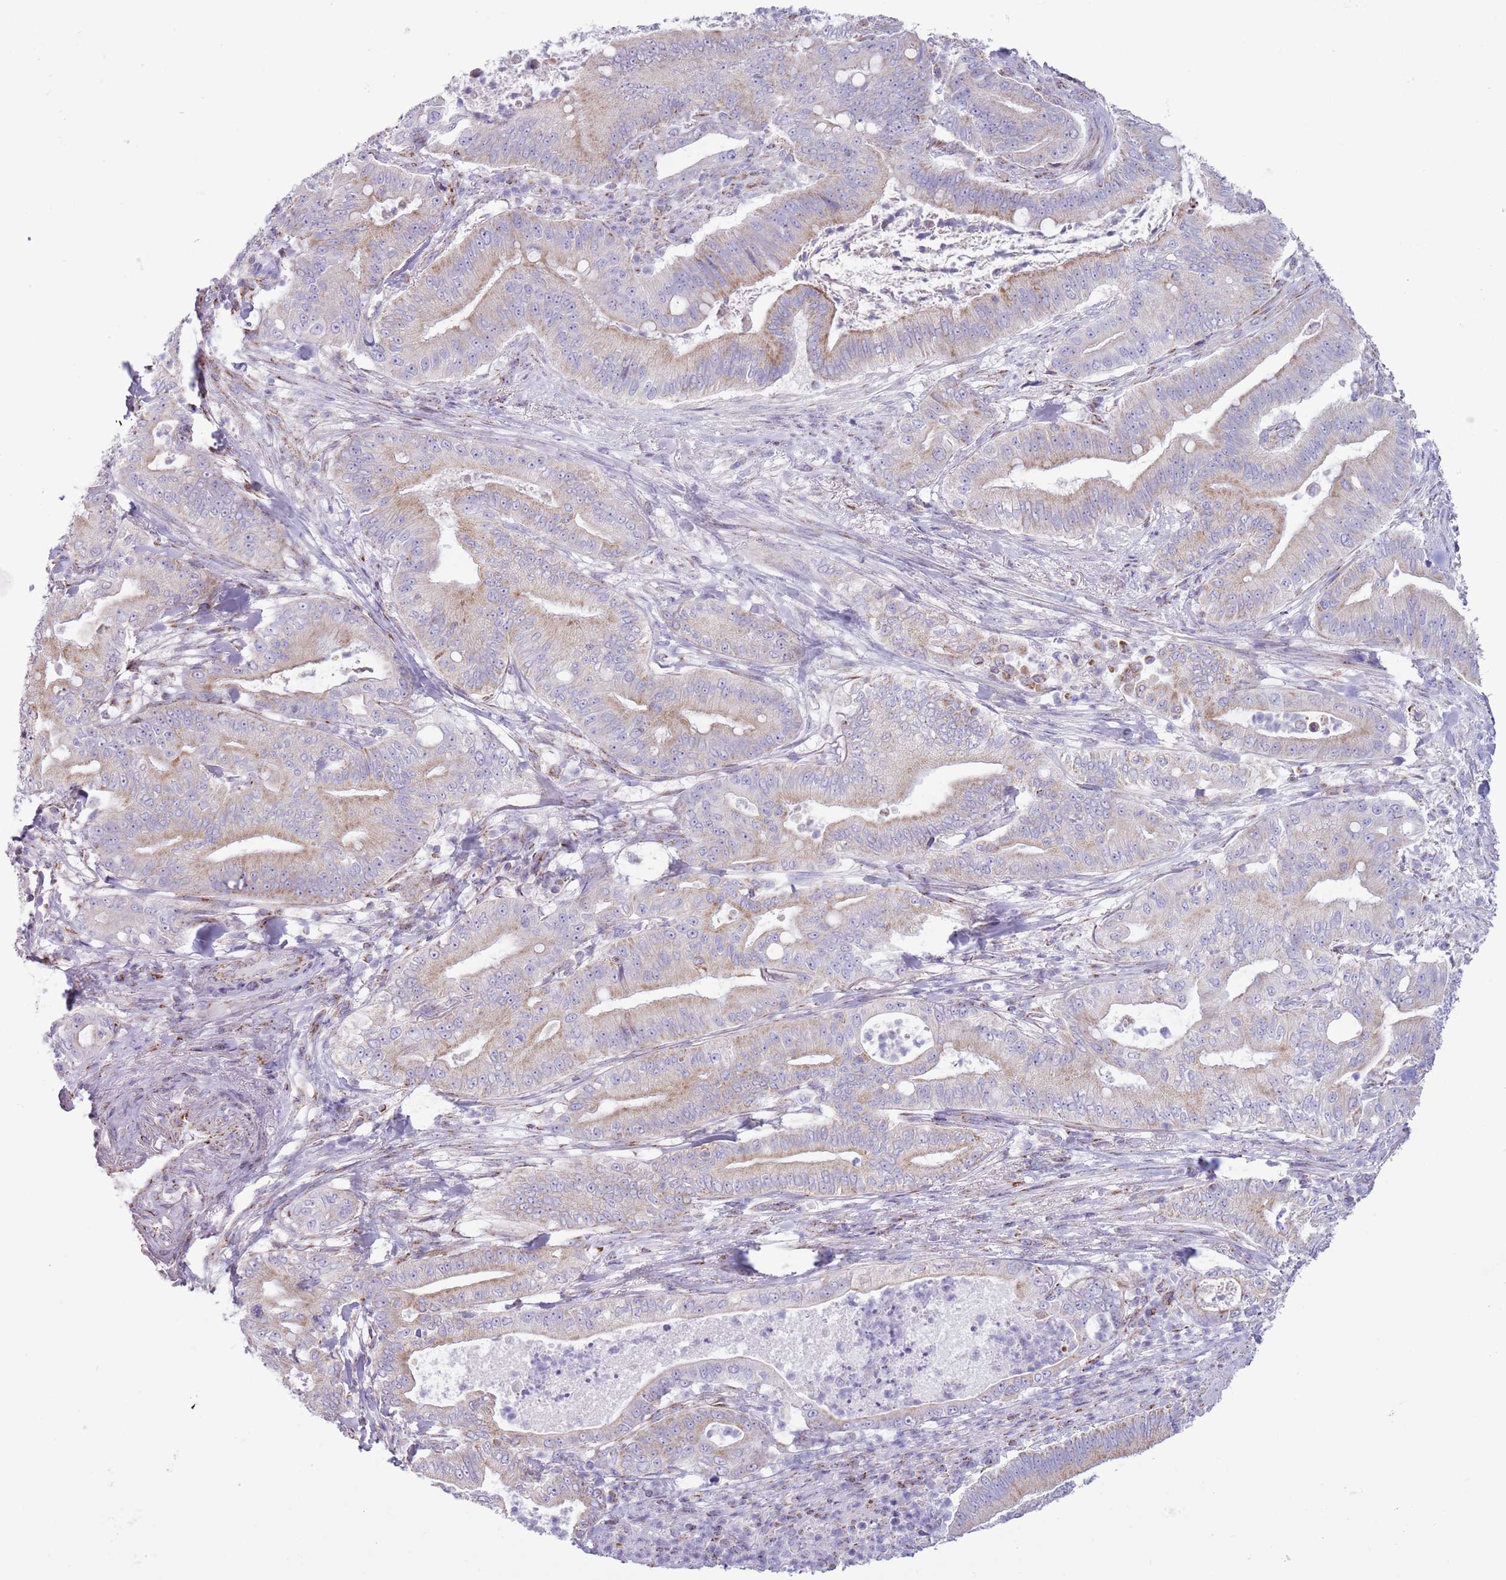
{"staining": {"intensity": "weak", "quantity": "<25%", "location": "cytoplasmic/membranous"}, "tissue": "pancreatic cancer", "cell_type": "Tumor cells", "image_type": "cancer", "snomed": [{"axis": "morphology", "description": "Adenocarcinoma, NOS"}, {"axis": "topography", "description": "Pancreas"}], "caption": "IHC photomicrograph of neoplastic tissue: human pancreatic cancer (adenocarcinoma) stained with DAB (3,3'-diaminobenzidine) exhibits no significant protein expression in tumor cells. (Stains: DAB (3,3'-diaminobenzidine) immunohistochemistry with hematoxylin counter stain, Microscopy: brightfield microscopy at high magnification).", "gene": "ATP6V1B1", "patient": {"sex": "male", "age": 71}}